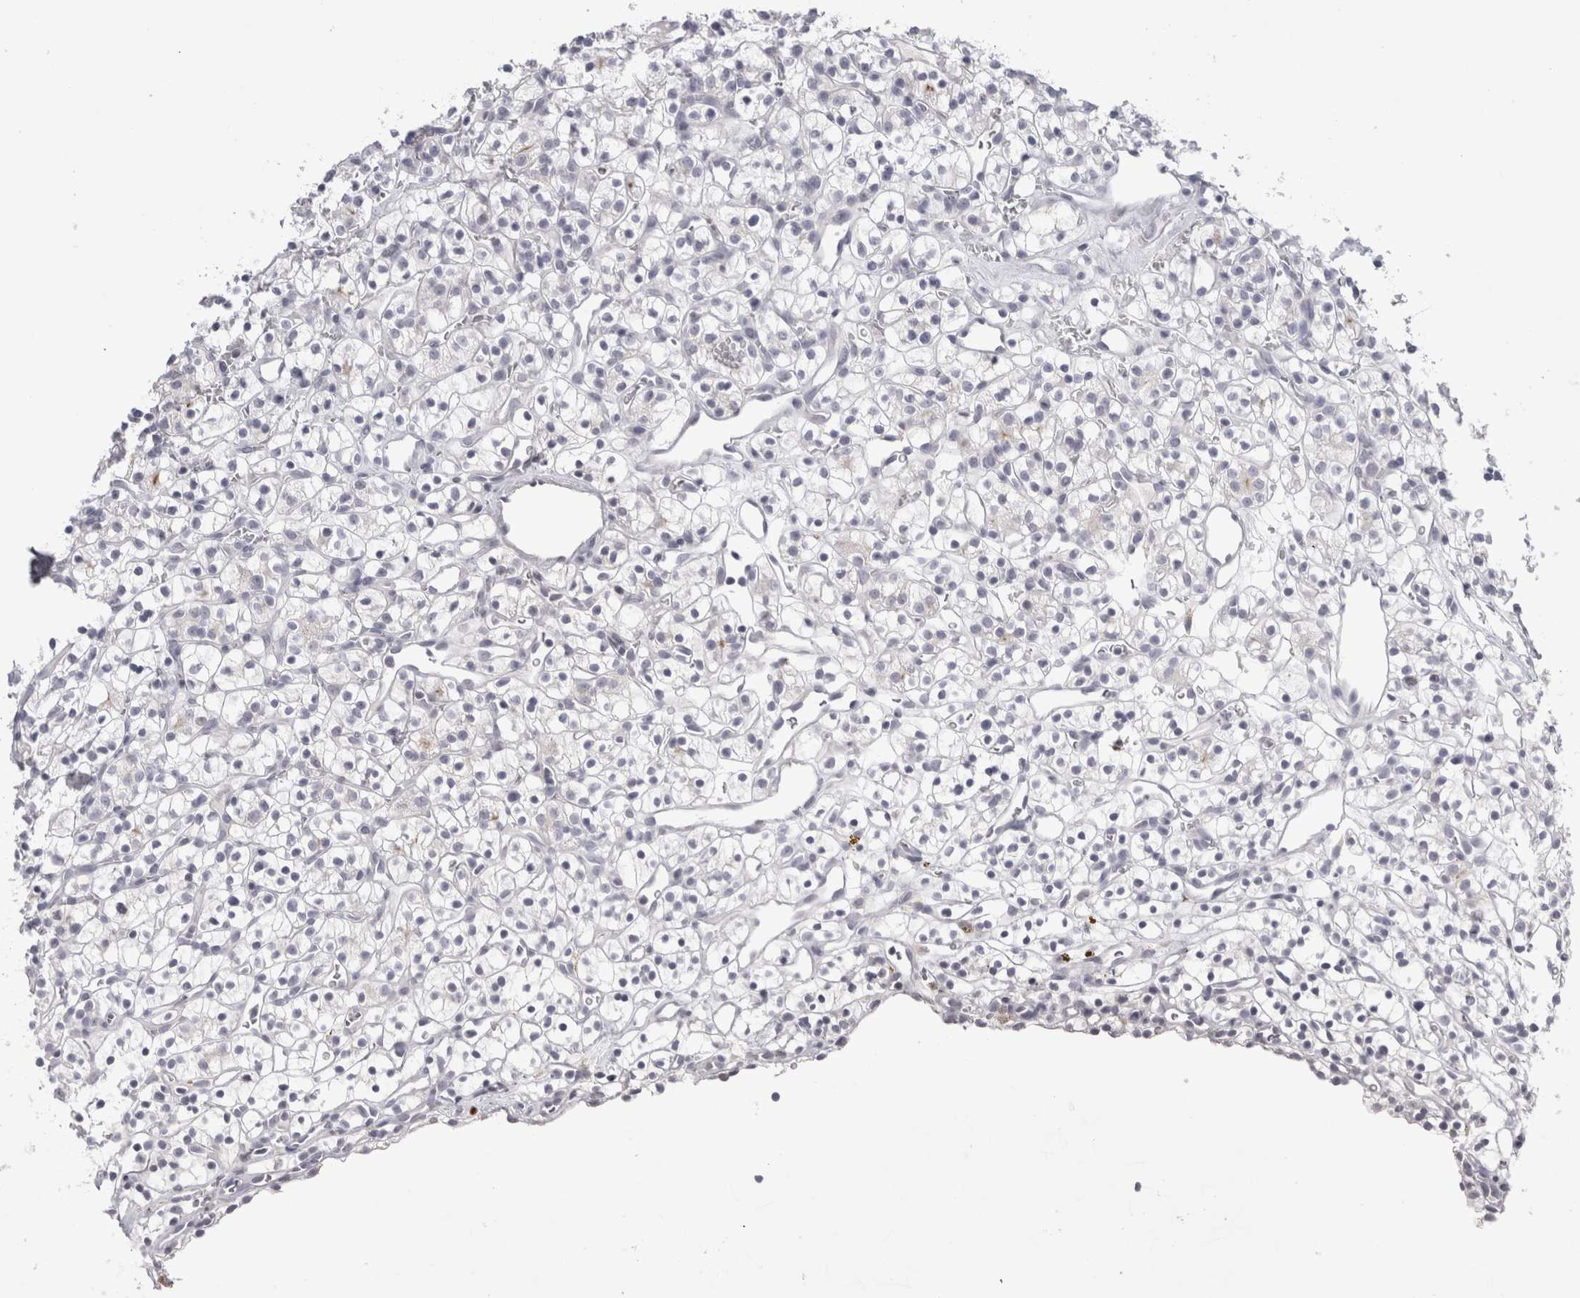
{"staining": {"intensity": "negative", "quantity": "none", "location": "none"}, "tissue": "renal cancer", "cell_type": "Tumor cells", "image_type": "cancer", "snomed": [{"axis": "morphology", "description": "Adenocarcinoma, NOS"}, {"axis": "topography", "description": "Kidney"}], "caption": "Renal cancer (adenocarcinoma) was stained to show a protein in brown. There is no significant expression in tumor cells.", "gene": "FNDC8", "patient": {"sex": "female", "age": 57}}